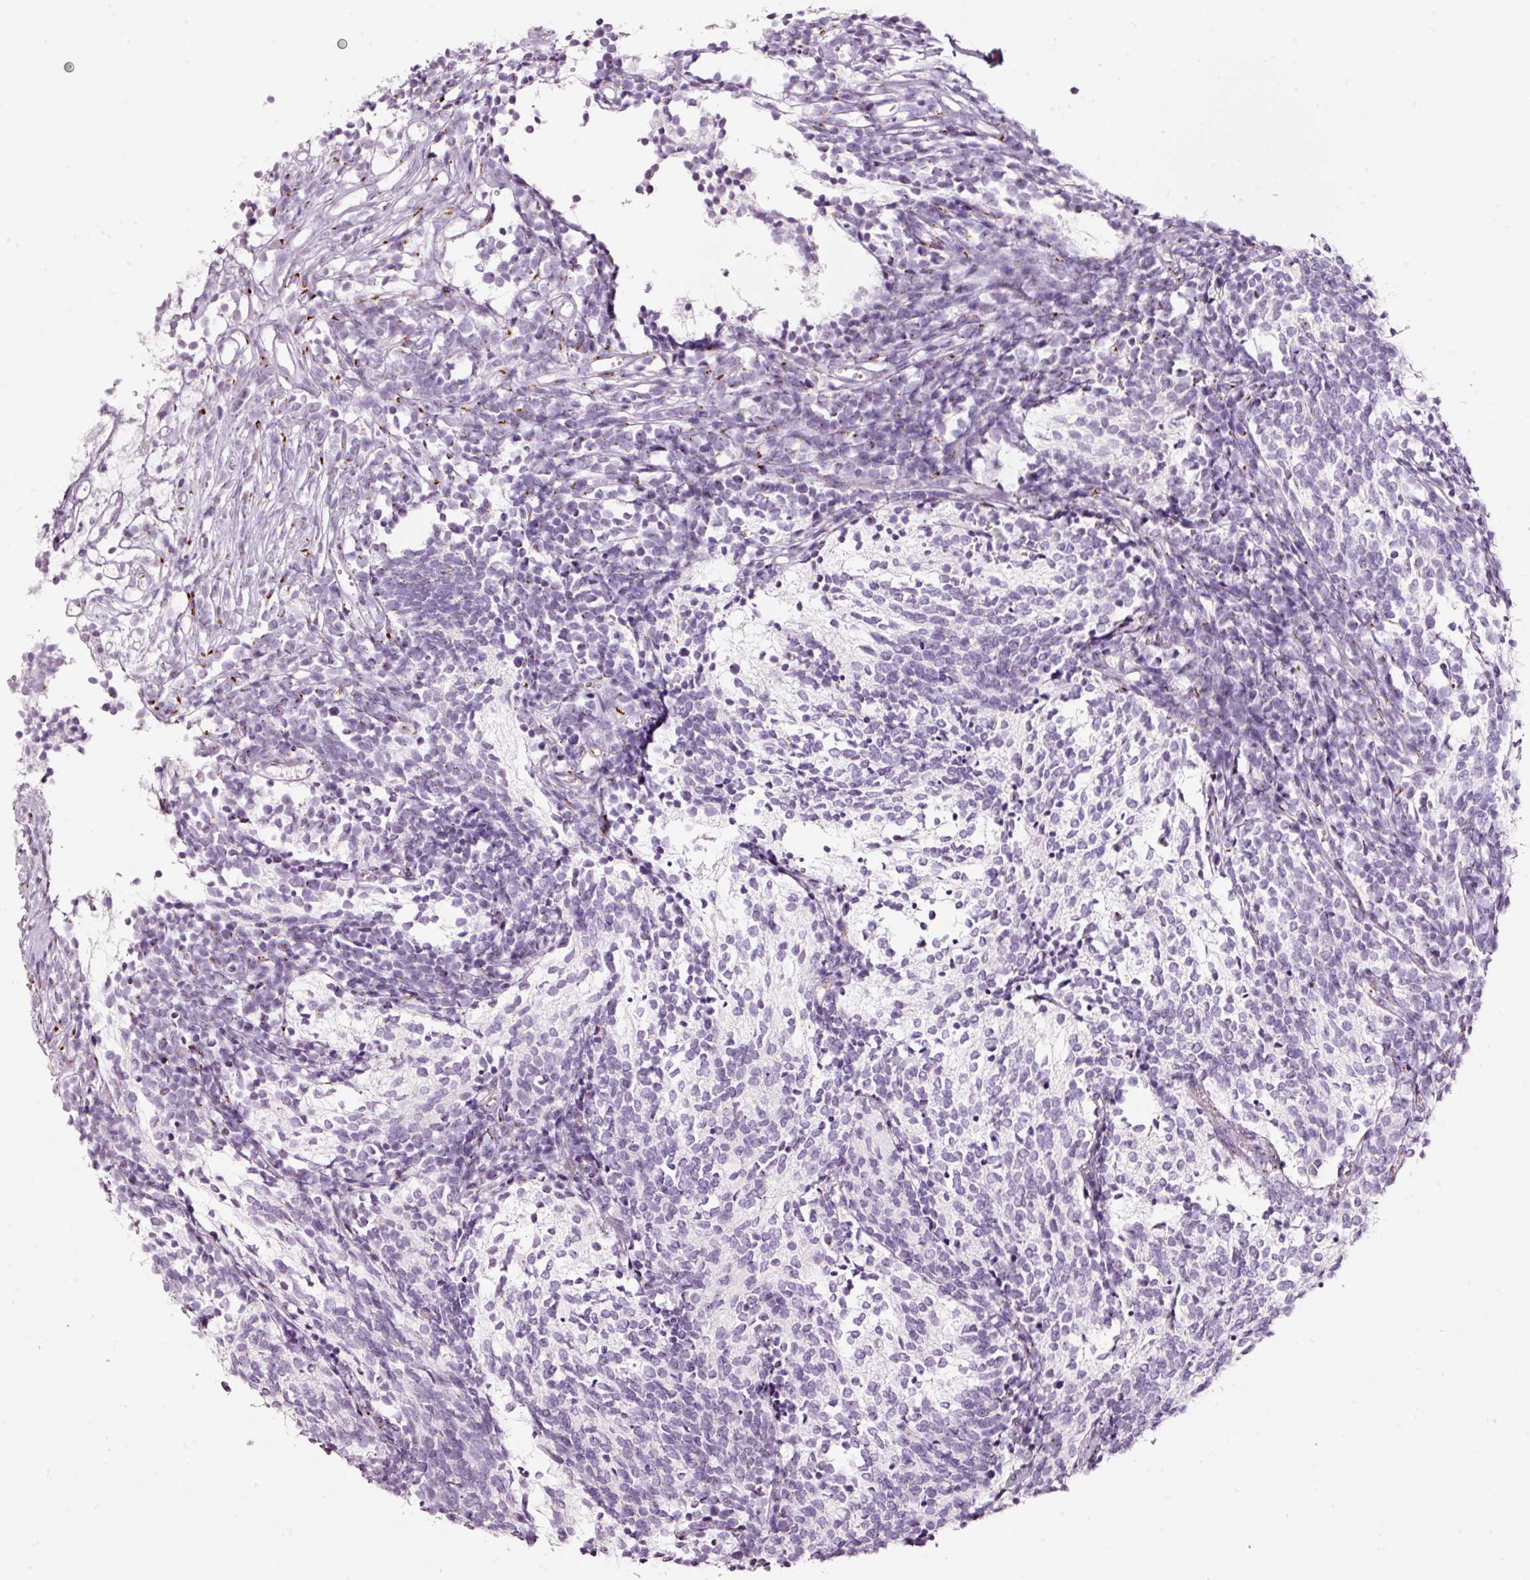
{"staining": {"intensity": "negative", "quantity": "none", "location": "none"}, "tissue": "glioma", "cell_type": "Tumor cells", "image_type": "cancer", "snomed": [{"axis": "morphology", "description": "Glioma, malignant, Low grade"}, {"axis": "topography", "description": "Brain"}], "caption": "Histopathology image shows no protein expression in tumor cells of glioma tissue.", "gene": "SDF4", "patient": {"sex": "female", "age": 1}}